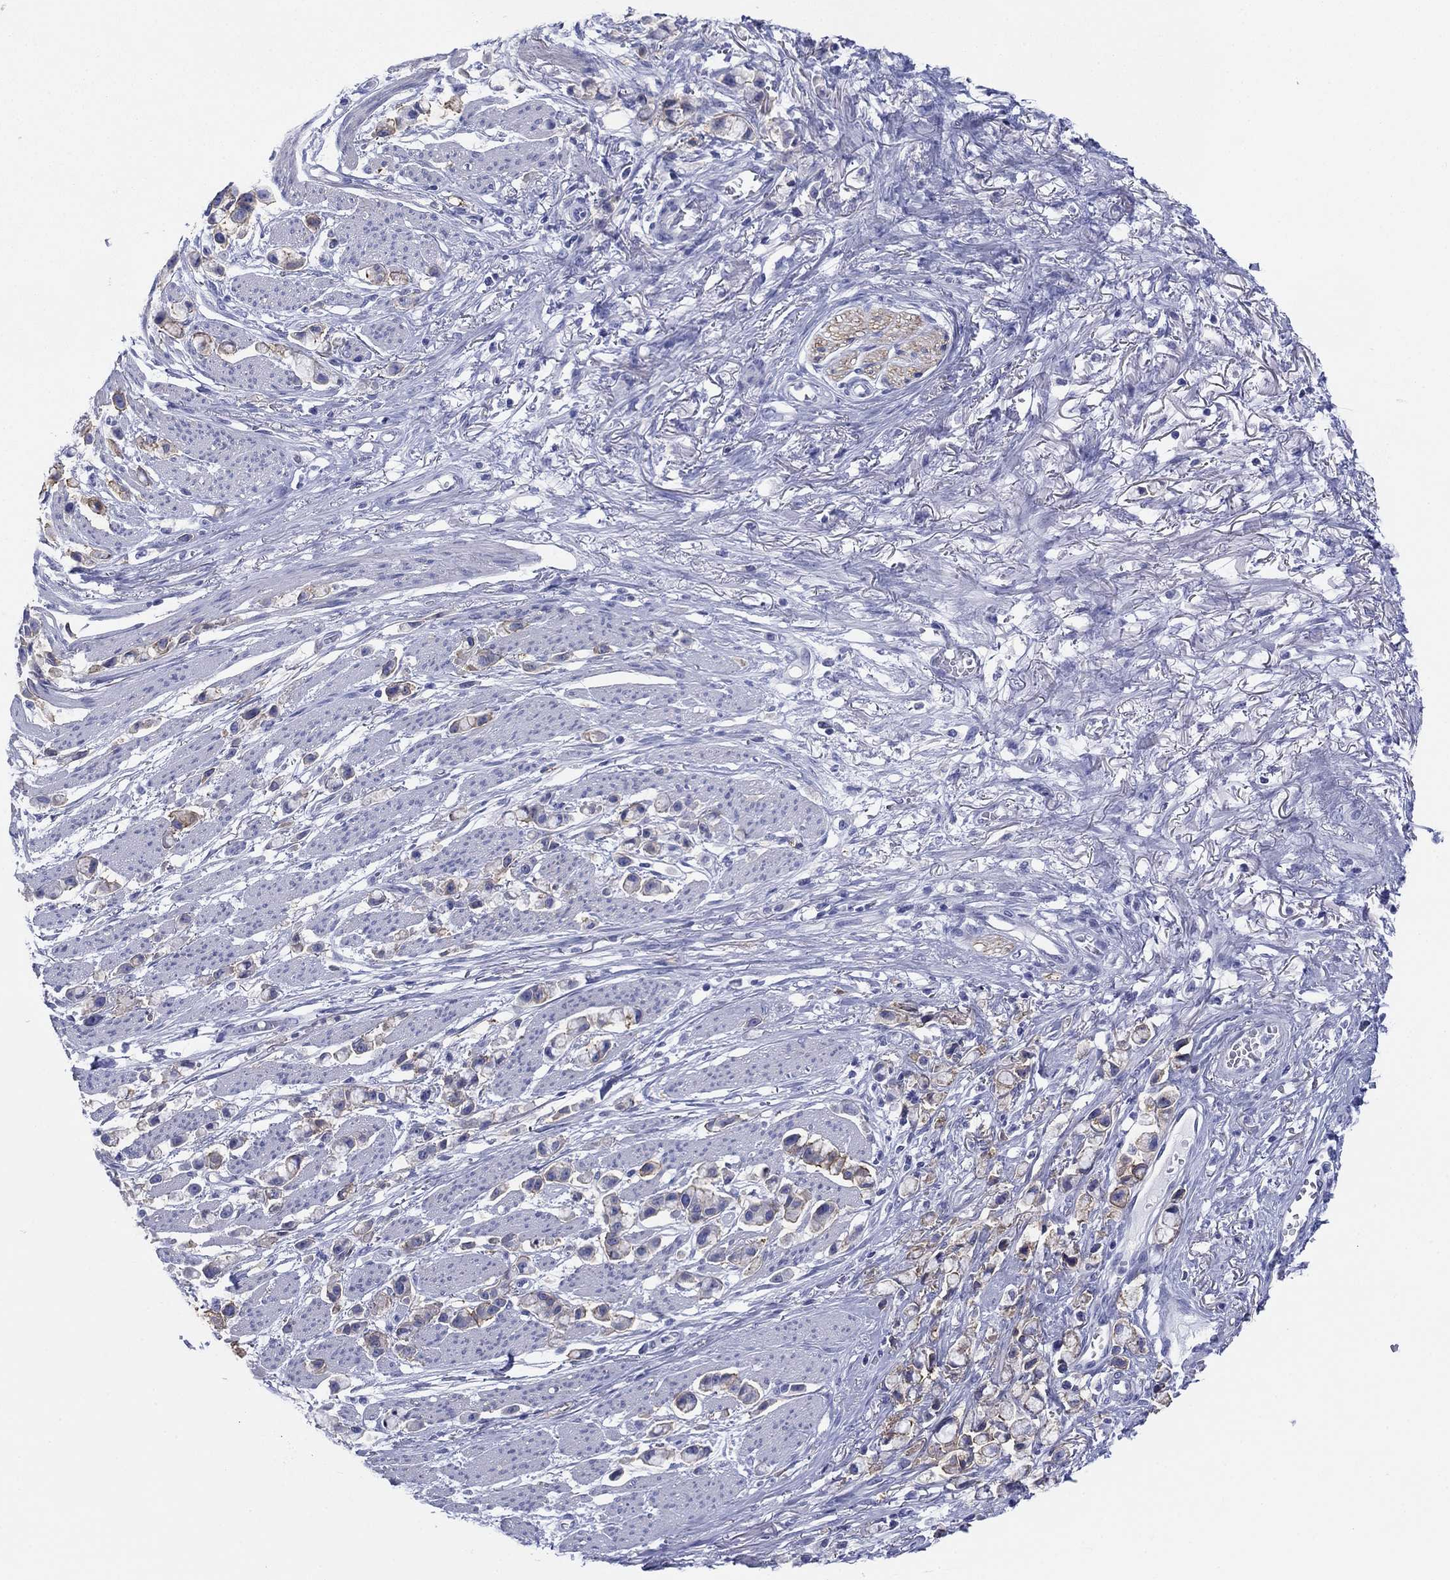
{"staining": {"intensity": "weak", "quantity": ">75%", "location": "cytoplasmic/membranous"}, "tissue": "stomach cancer", "cell_type": "Tumor cells", "image_type": "cancer", "snomed": [{"axis": "morphology", "description": "Adenocarcinoma, NOS"}, {"axis": "topography", "description": "Stomach"}], "caption": "Human stomach cancer (adenocarcinoma) stained for a protein (brown) shows weak cytoplasmic/membranous positive staining in approximately >75% of tumor cells.", "gene": "ATP1B1", "patient": {"sex": "female", "age": 81}}